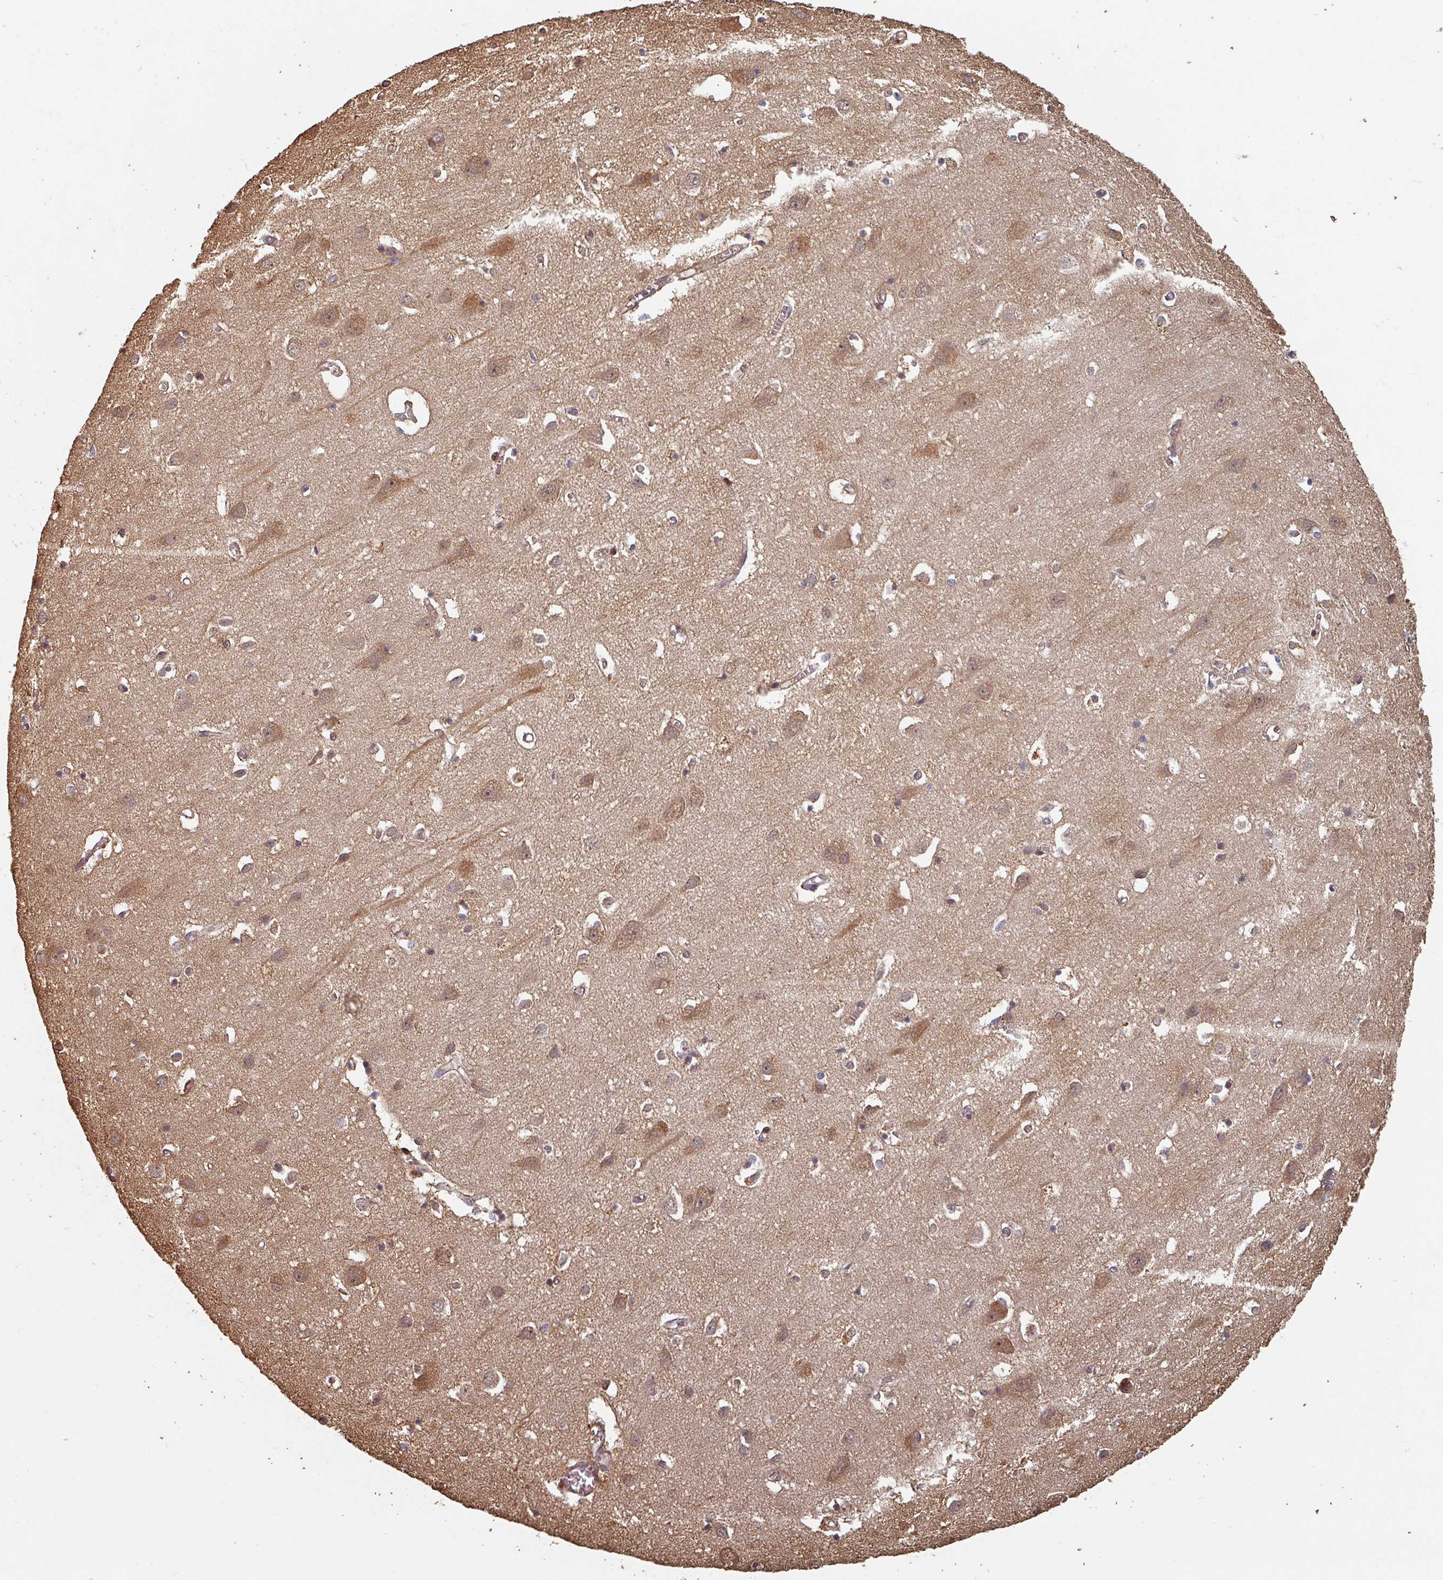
{"staining": {"intensity": "moderate", "quantity": "<25%", "location": "cytoplasmic/membranous,nuclear"}, "tissue": "cerebral cortex", "cell_type": "Endothelial cells", "image_type": "normal", "snomed": [{"axis": "morphology", "description": "Normal tissue, NOS"}, {"axis": "topography", "description": "Cerebral cortex"}], "caption": "A histopathology image showing moderate cytoplasmic/membranous,nuclear positivity in about <25% of endothelial cells in unremarkable cerebral cortex, as visualized by brown immunohistochemical staining.", "gene": "EID1", "patient": {"sex": "male", "age": 70}}